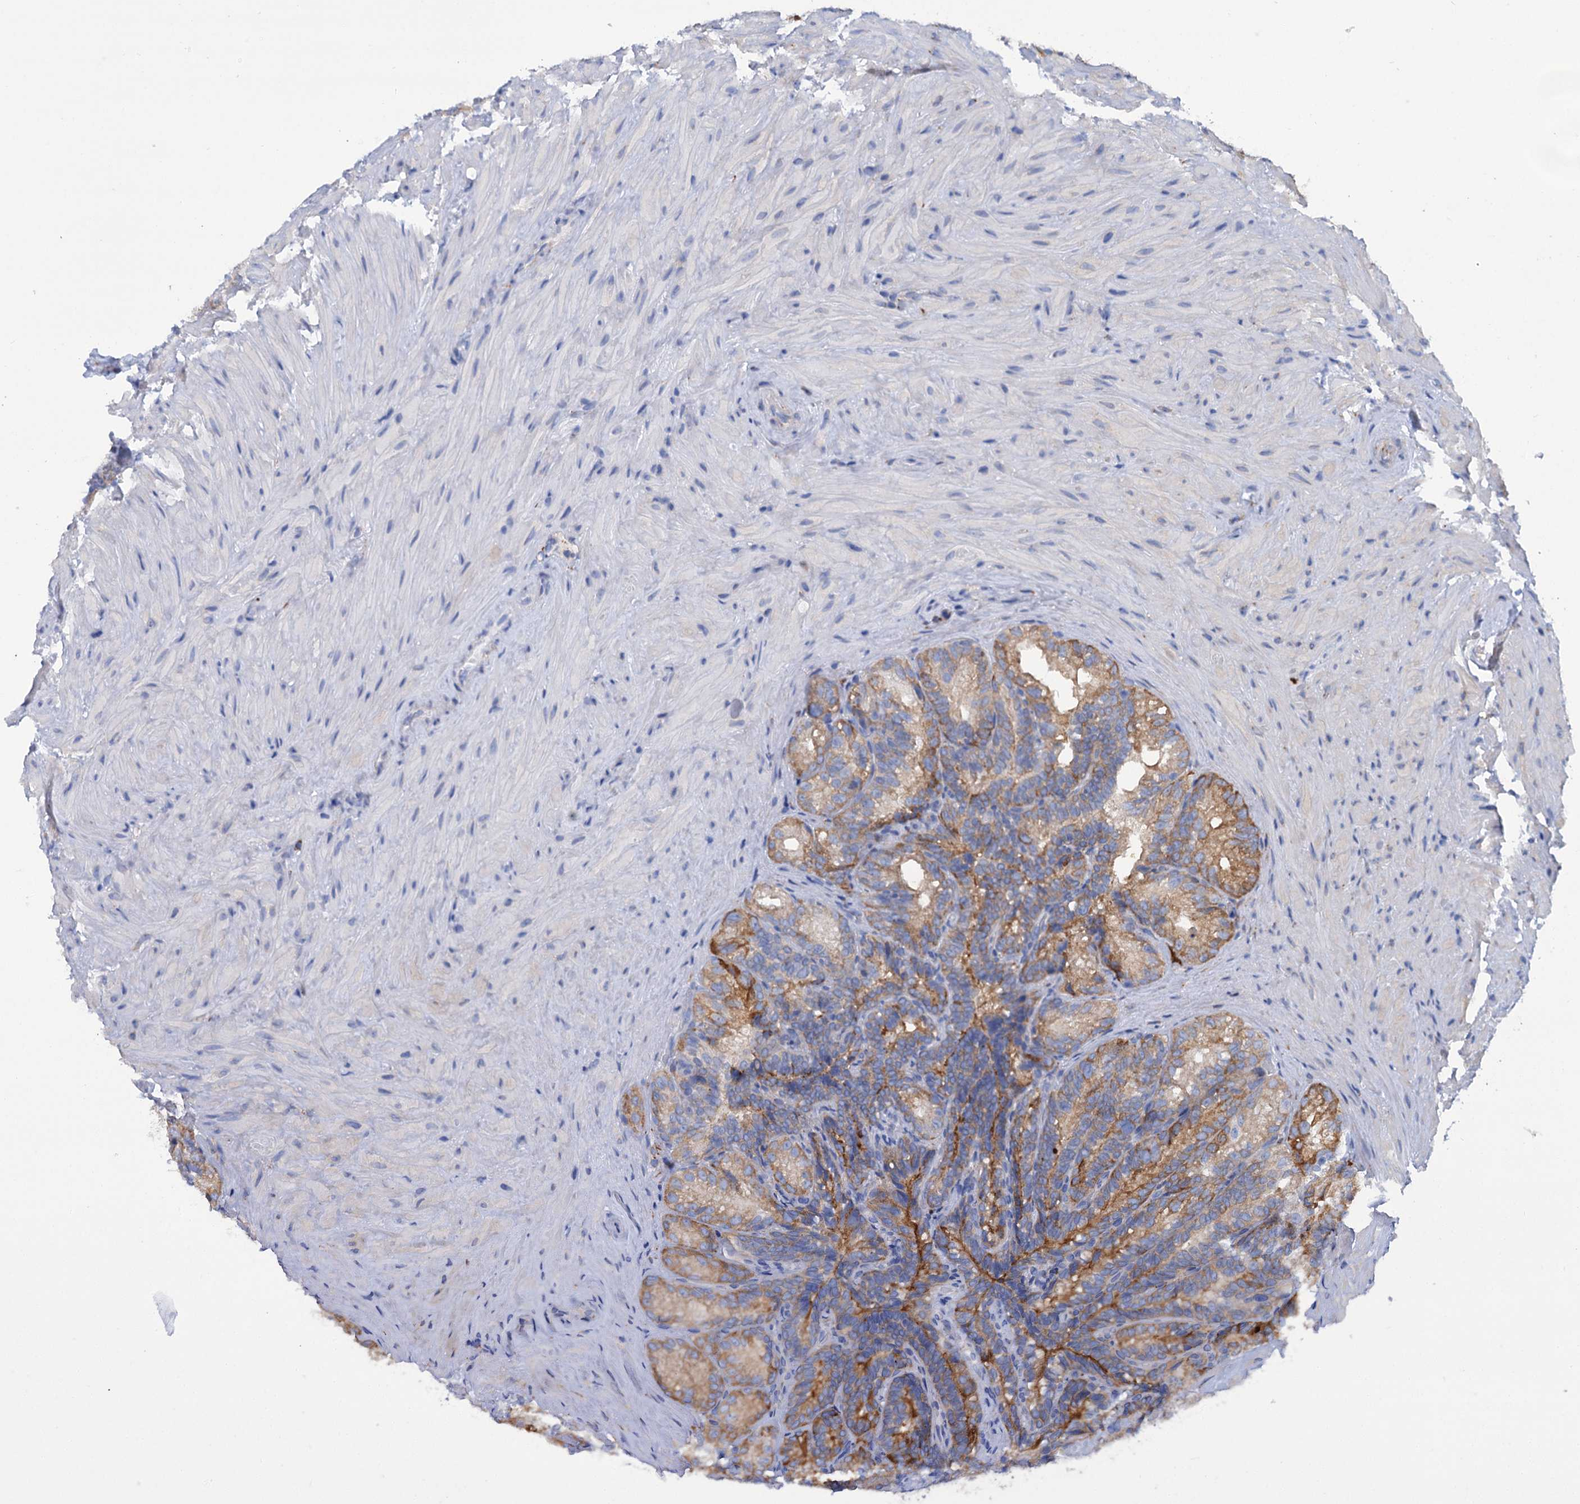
{"staining": {"intensity": "moderate", "quantity": "25%-75%", "location": "cytoplasmic/membranous"}, "tissue": "seminal vesicle", "cell_type": "Glandular cells", "image_type": "normal", "snomed": [{"axis": "morphology", "description": "Normal tissue, NOS"}, {"axis": "topography", "description": "Seminal veicle"}], "caption": "Glandular cells exhibit medium levels of moderate cytoplasmic/membranous expression in about 25%-75% of cells in unremarkable seminal vesicle.", "gene": "SHE", "patient": {"sex": "male", "age": 60}}